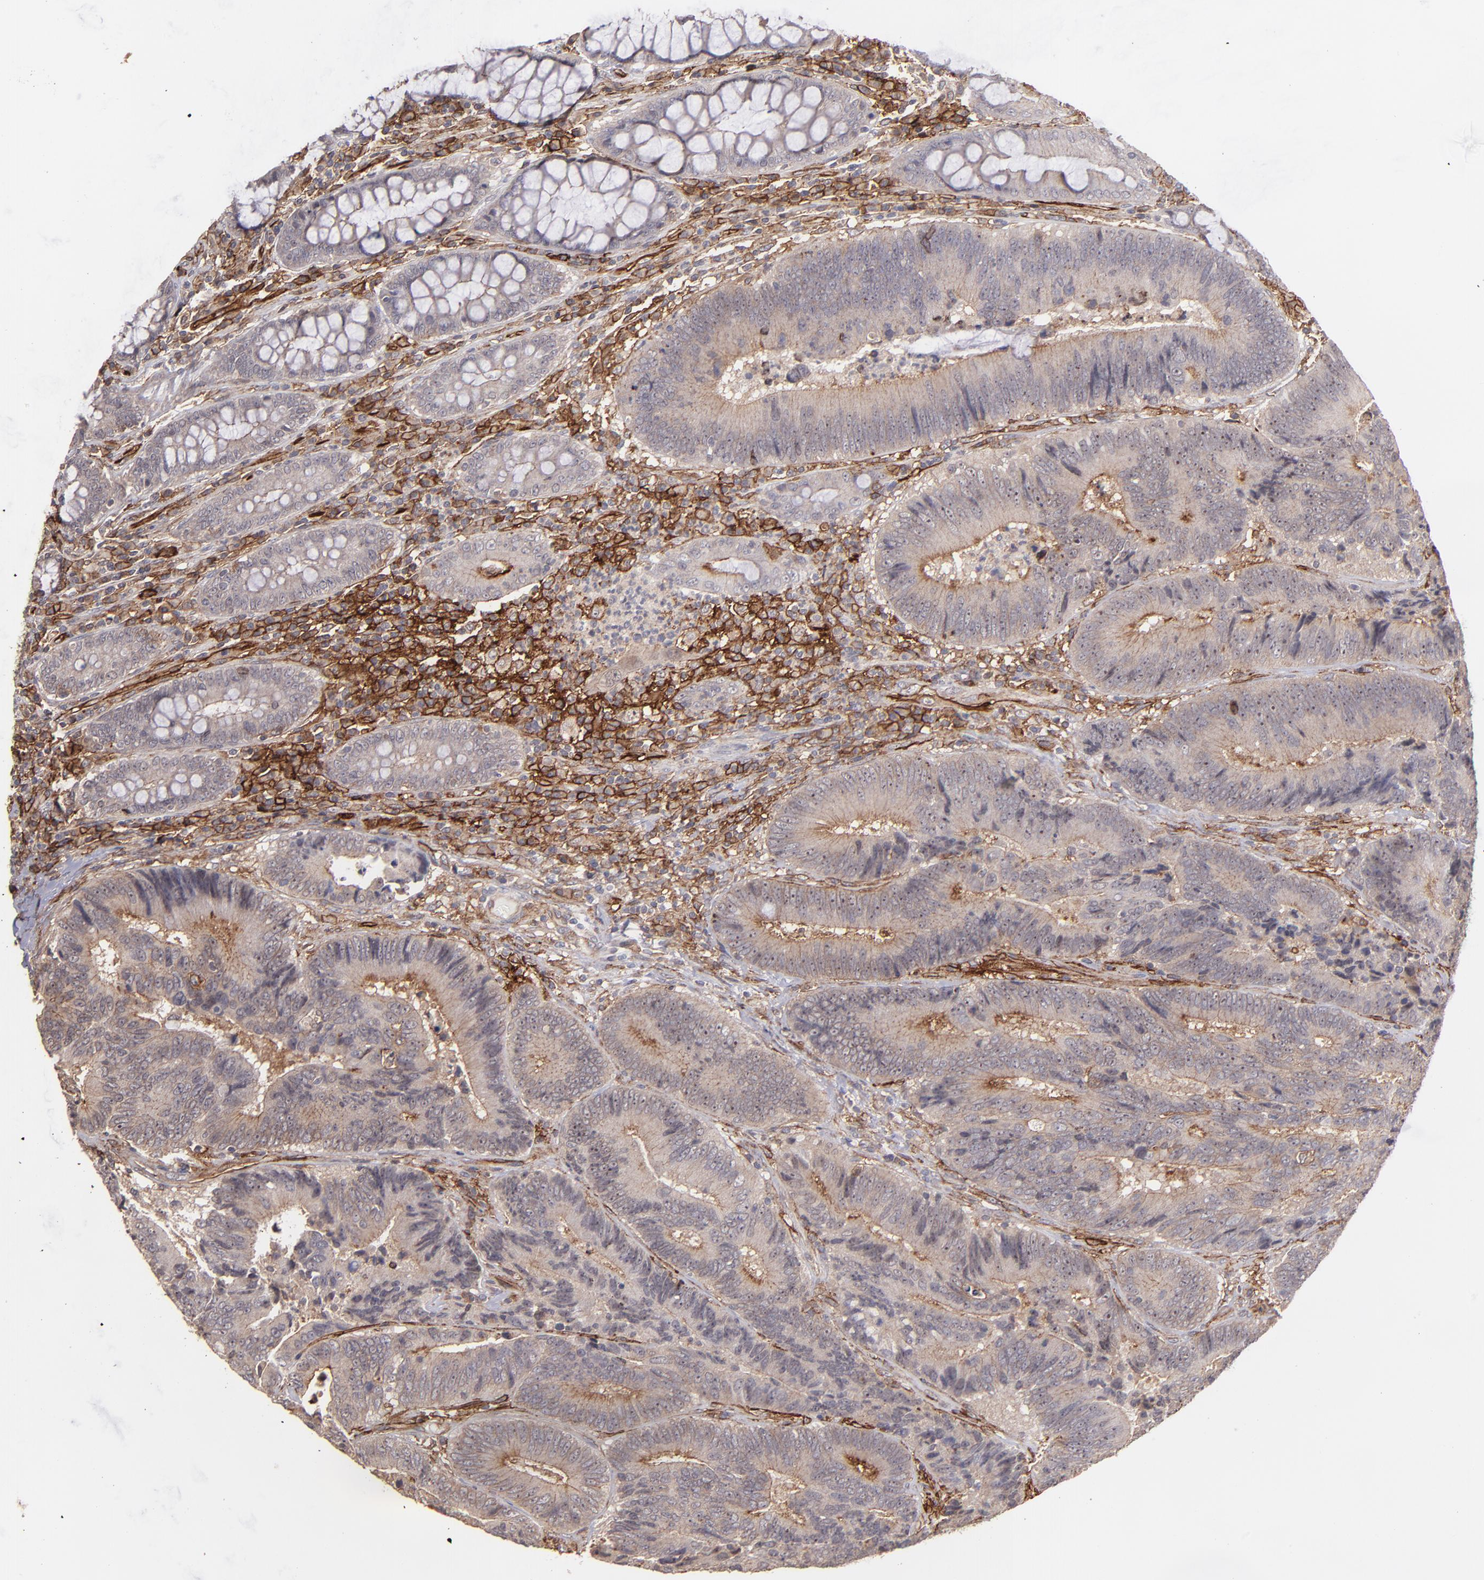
{"staining": {"intensity": "weak", "quantity": "25%-75%", "location": "cytoplasmic/membranous"}, "tissue": "colorectal cancer", "cell_type": "Tumor cells", "image_type": "cancer", "snomed": [{"axis": "morphology", "description": "Normal tissue, NOS"}, {"axis": "morphology", "description": "Adenocarcinoma, NOS"}, {"axis": "topography", "description": "Colon"}], "caption": "IHC (DAB (3,3'-diaminobenzidine)) staining of human adenocarcinoma (colorectal) reveals weak cytoplasmic/membranous protein staining in approximately 25%-75% of tumor cells.", "gene": "ICAM1", "patient": {"sex": "female", "age": 78}}